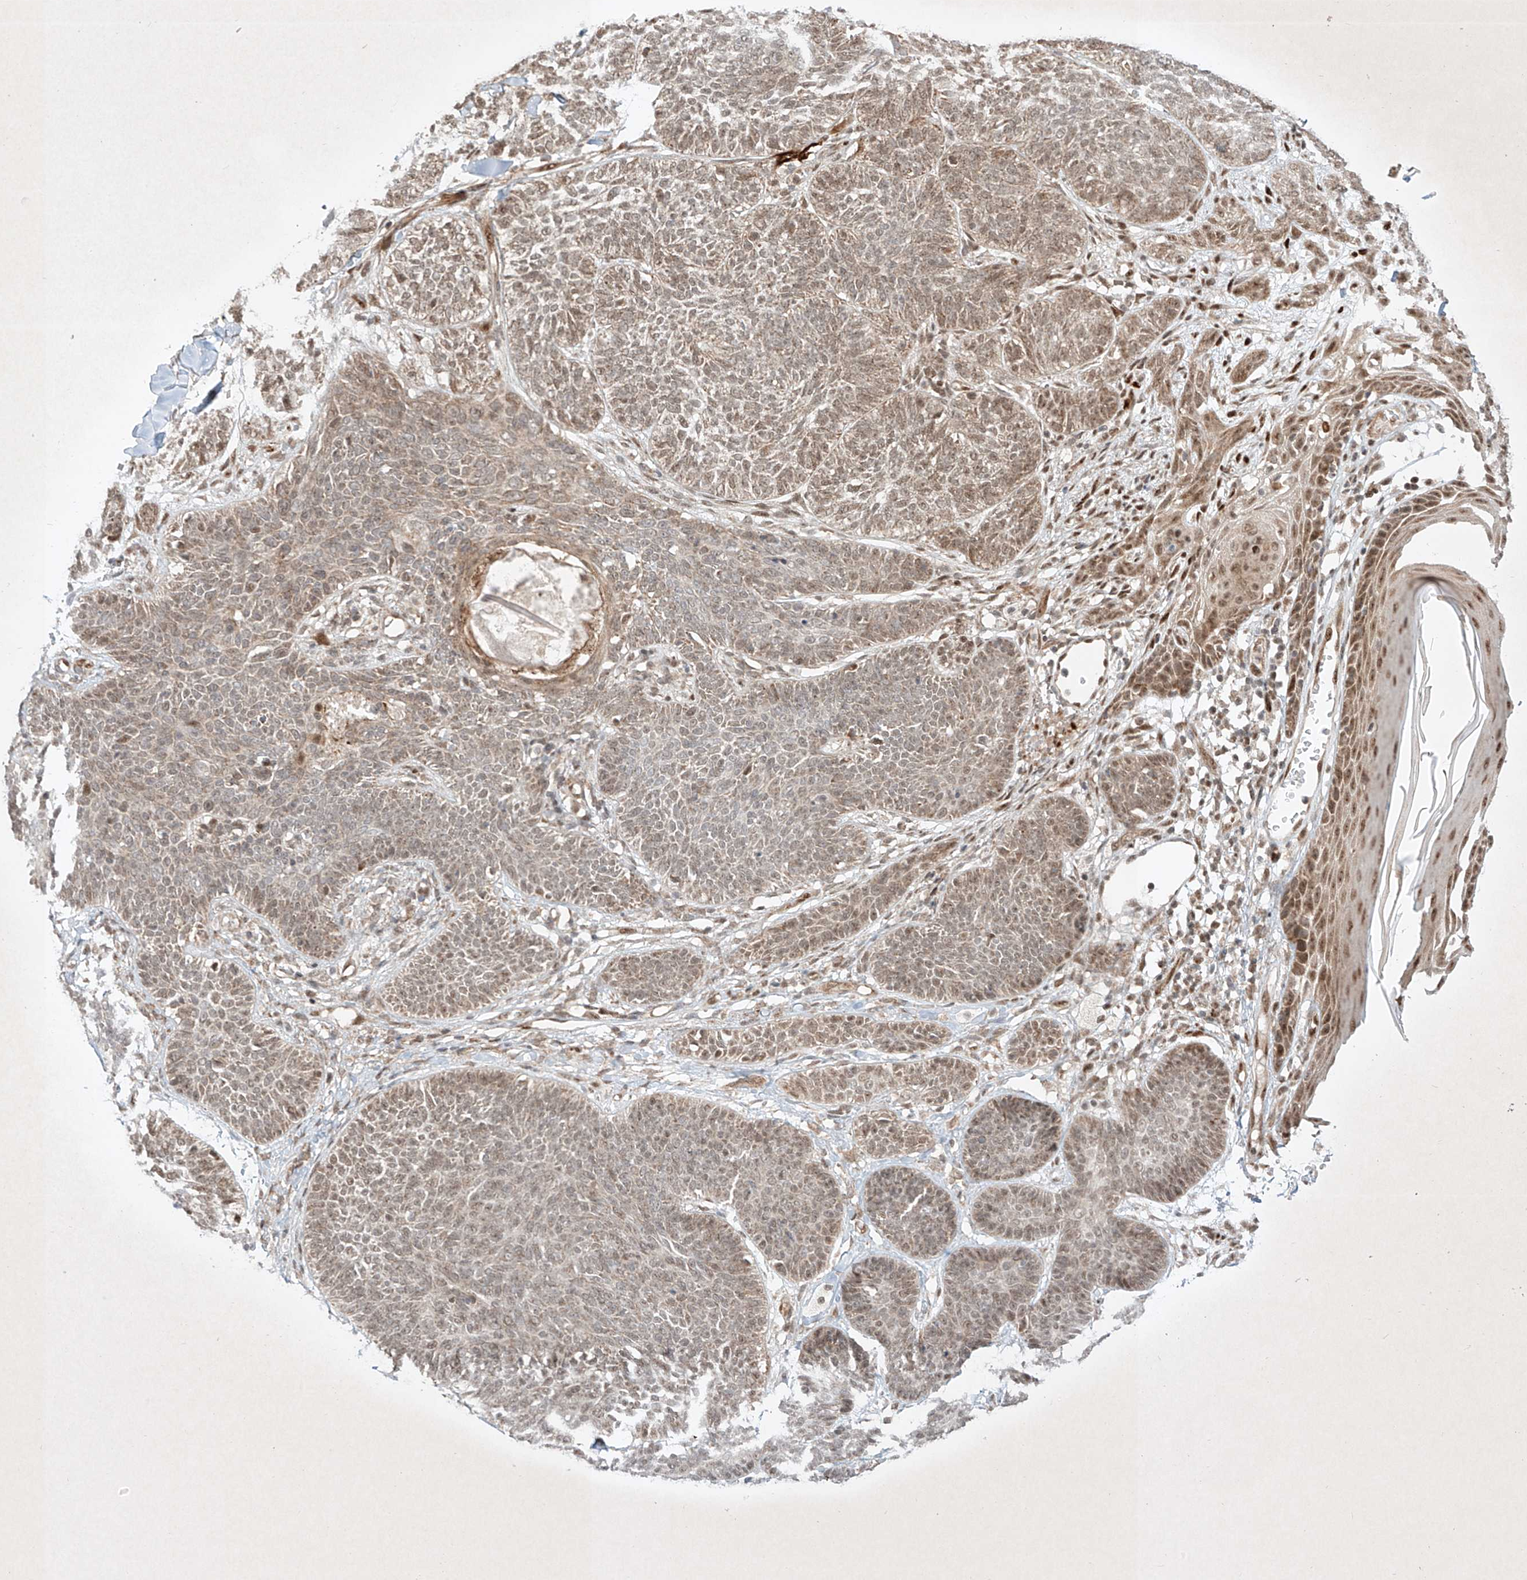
{"staining": {"intensity": "weak", "quantity": ">75%", "location": "cytoplasmic/membranous,nuclear"}, "tissue": "skin cancer", "cell_type": "Tumor cells", "image_type": "cancer", "snomed": [{"axis": "morphology", "description": "Basal cell carcinoma"}, {"axis": "topography", "description": "Skin"}], "caption": "Immunohistochemistry (IHC) histopathology image of neoplastic tissue: skin basal cell carcinoma stained using immunohistochemistry reveals low levels of weak protein expression localized specifically in the cytoplasmic/membranous and nuclear of tumor cells, appearing as a cytoplasmic/membranous and nuclear brown color.", "gene": "EPG5", "patient": {"sex": "male", "age": 85}}